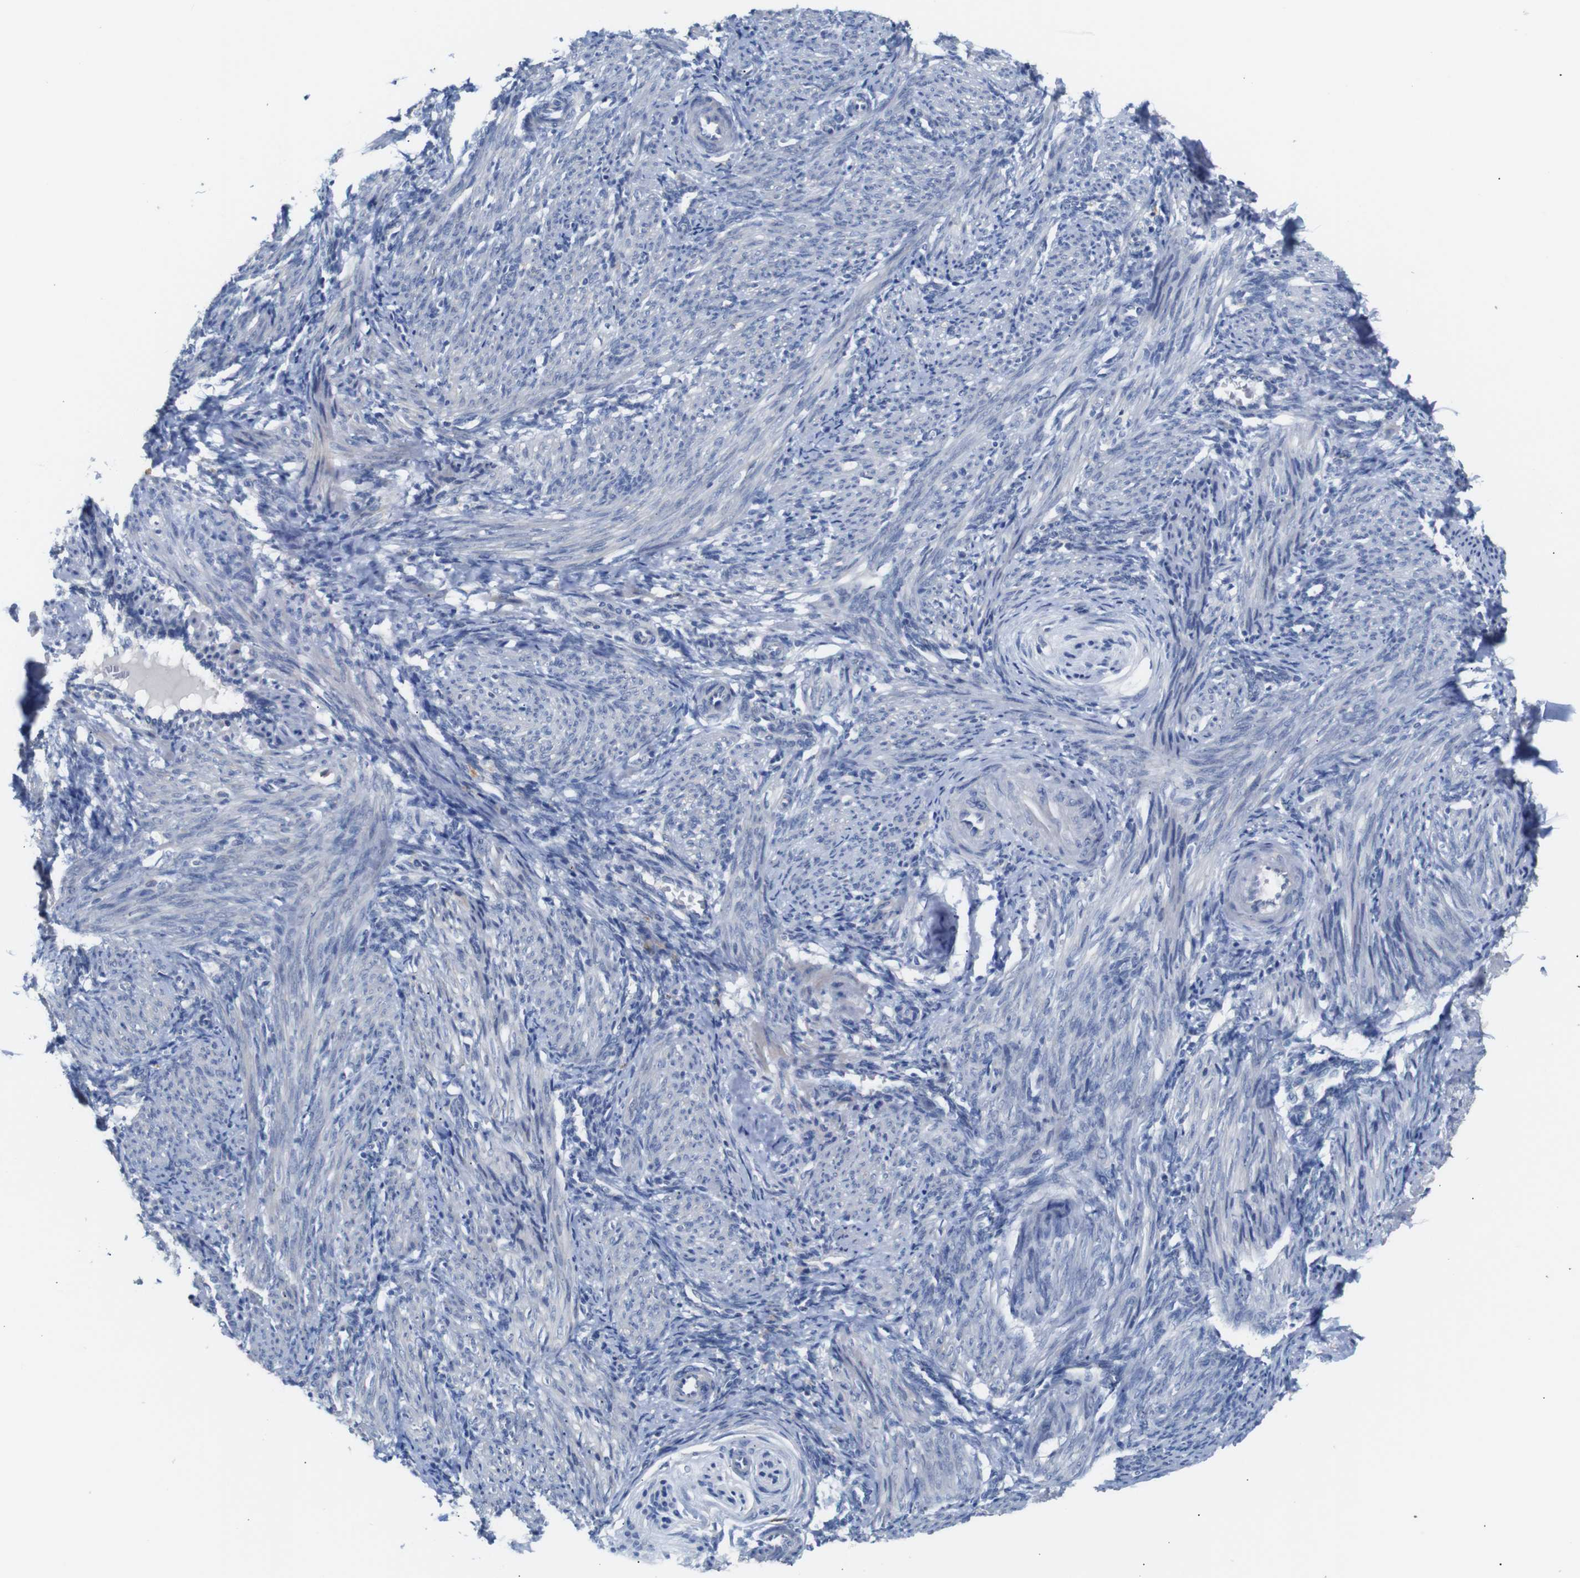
{"staining": {"intensity": "negative", "quantity": "none", "location": "none"}, "tissue": "smooth muscle", "cell_type": "Smooth muscle cells", "image_type": "normal", "snomed": [{"axis": "morphology", "description": "Normal tissue, NOS"}, {"axis": "topography", "description": "Endometrium"}], "caption": "Protein analysis of unremarkable smooth muscle demonstrates no significant staining in smooth muscle cells. (Stains: DAB immunohistochemistry (IHC) with hematoxylin counter stain, Microscopy: brightfield microscopy at high magnification).", "gene": "ALOX15", "patient": {"sex": "female", "age": 33}}